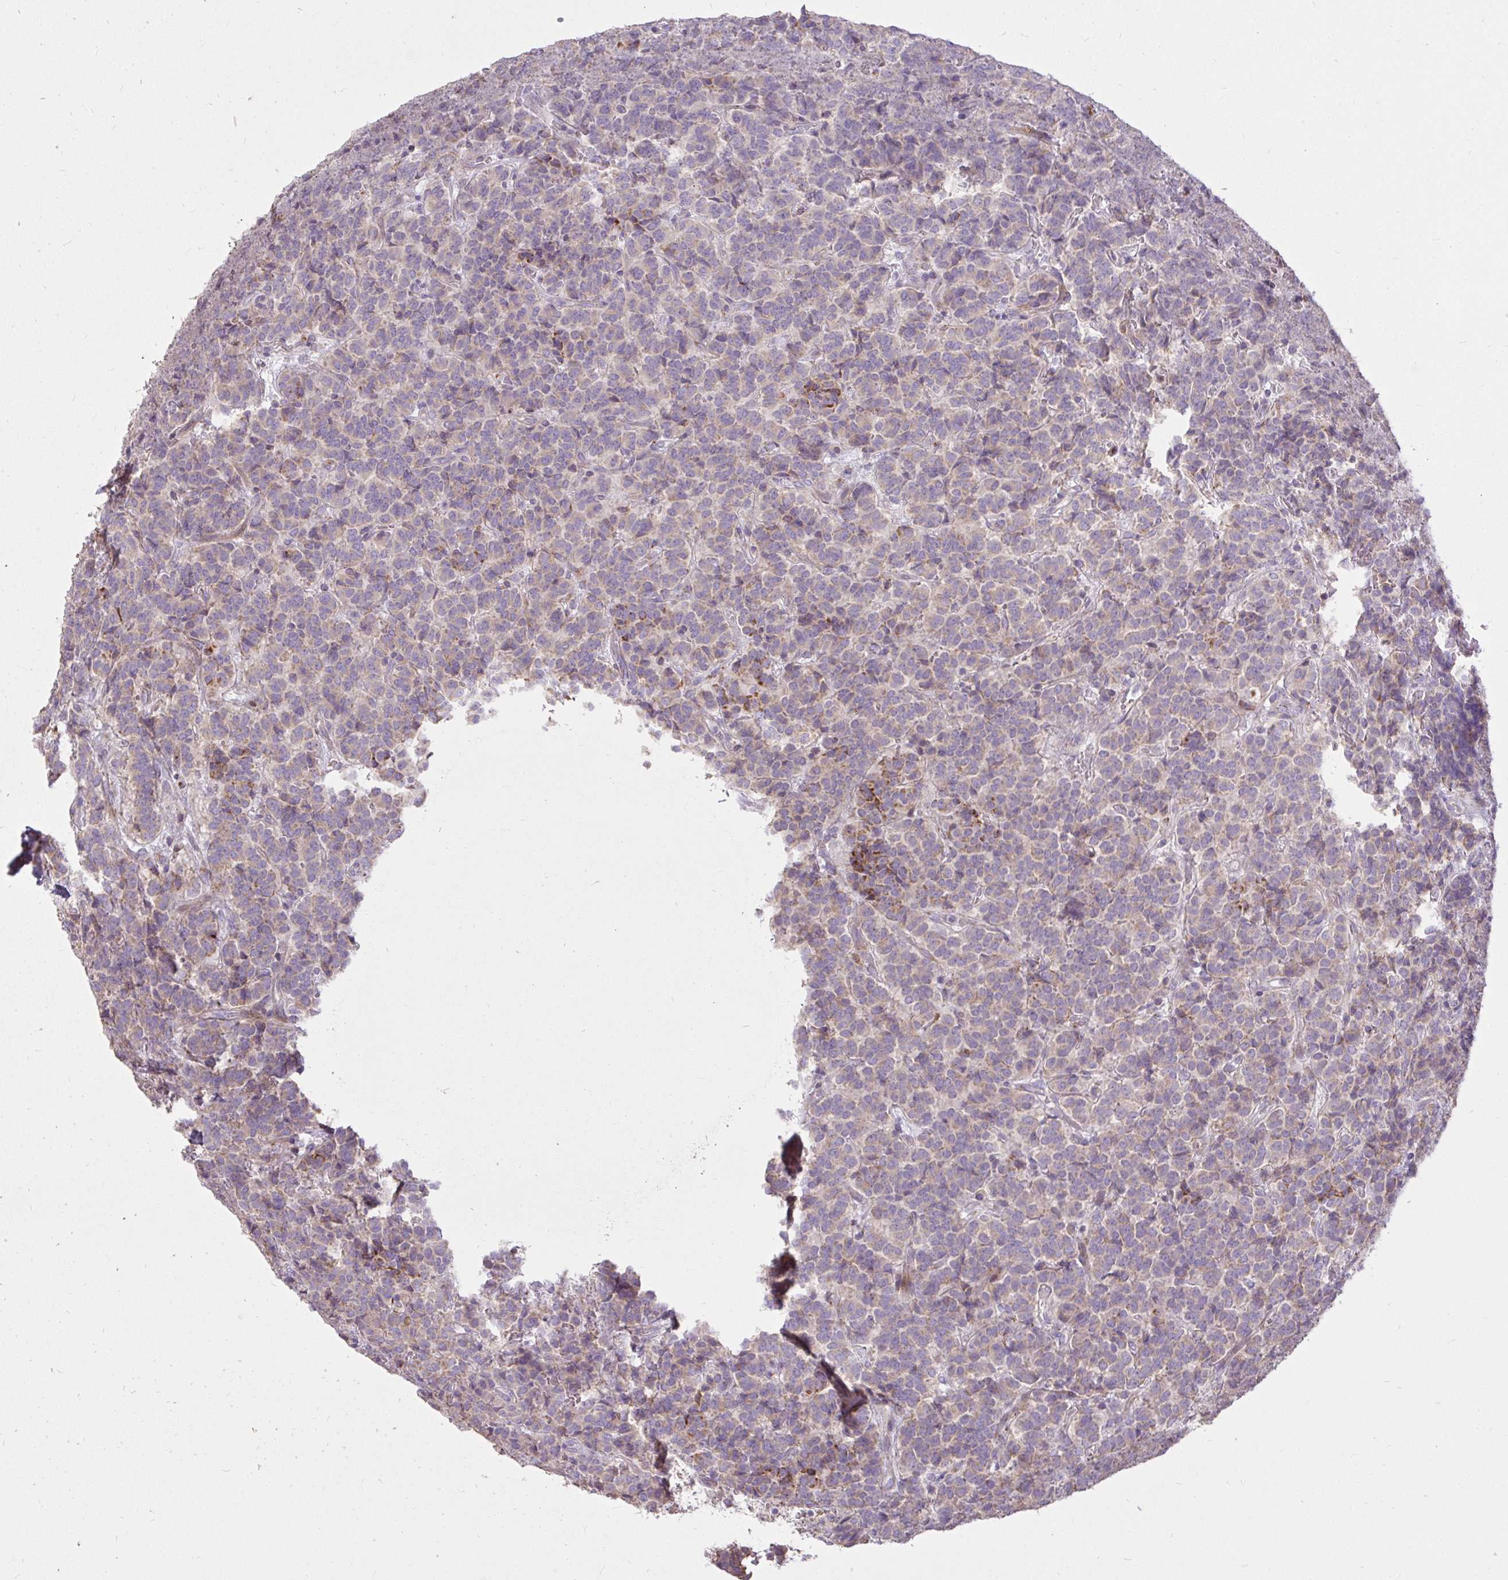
{"staining": {"intensity": "moderate", "quantity": "<25%", "location": "cytoplasmic/membranous"}, "tissue": "carcinoid", "cell_type": "Tumor cells", "image_type": "cancer", "snomed": [{"axis": "morphology", "description": "Carcinoid, malignant, NOS"}, {"axis": "topography", "description": "Pancreas"}], "caption": "Carcinoid tissue displays moderate cytoplasmic/membranous staining in approximately <25% of tumor cells, visualized by immunohistochemistry. The protein is stained brown, and the nuclei are stained in blue (DAB (3,3'-diaminobenzidine) IHC with brightfield microscopy, high magnification).", "gene": "STRIP1", "patient": {"sex": "male", "age": 36}}